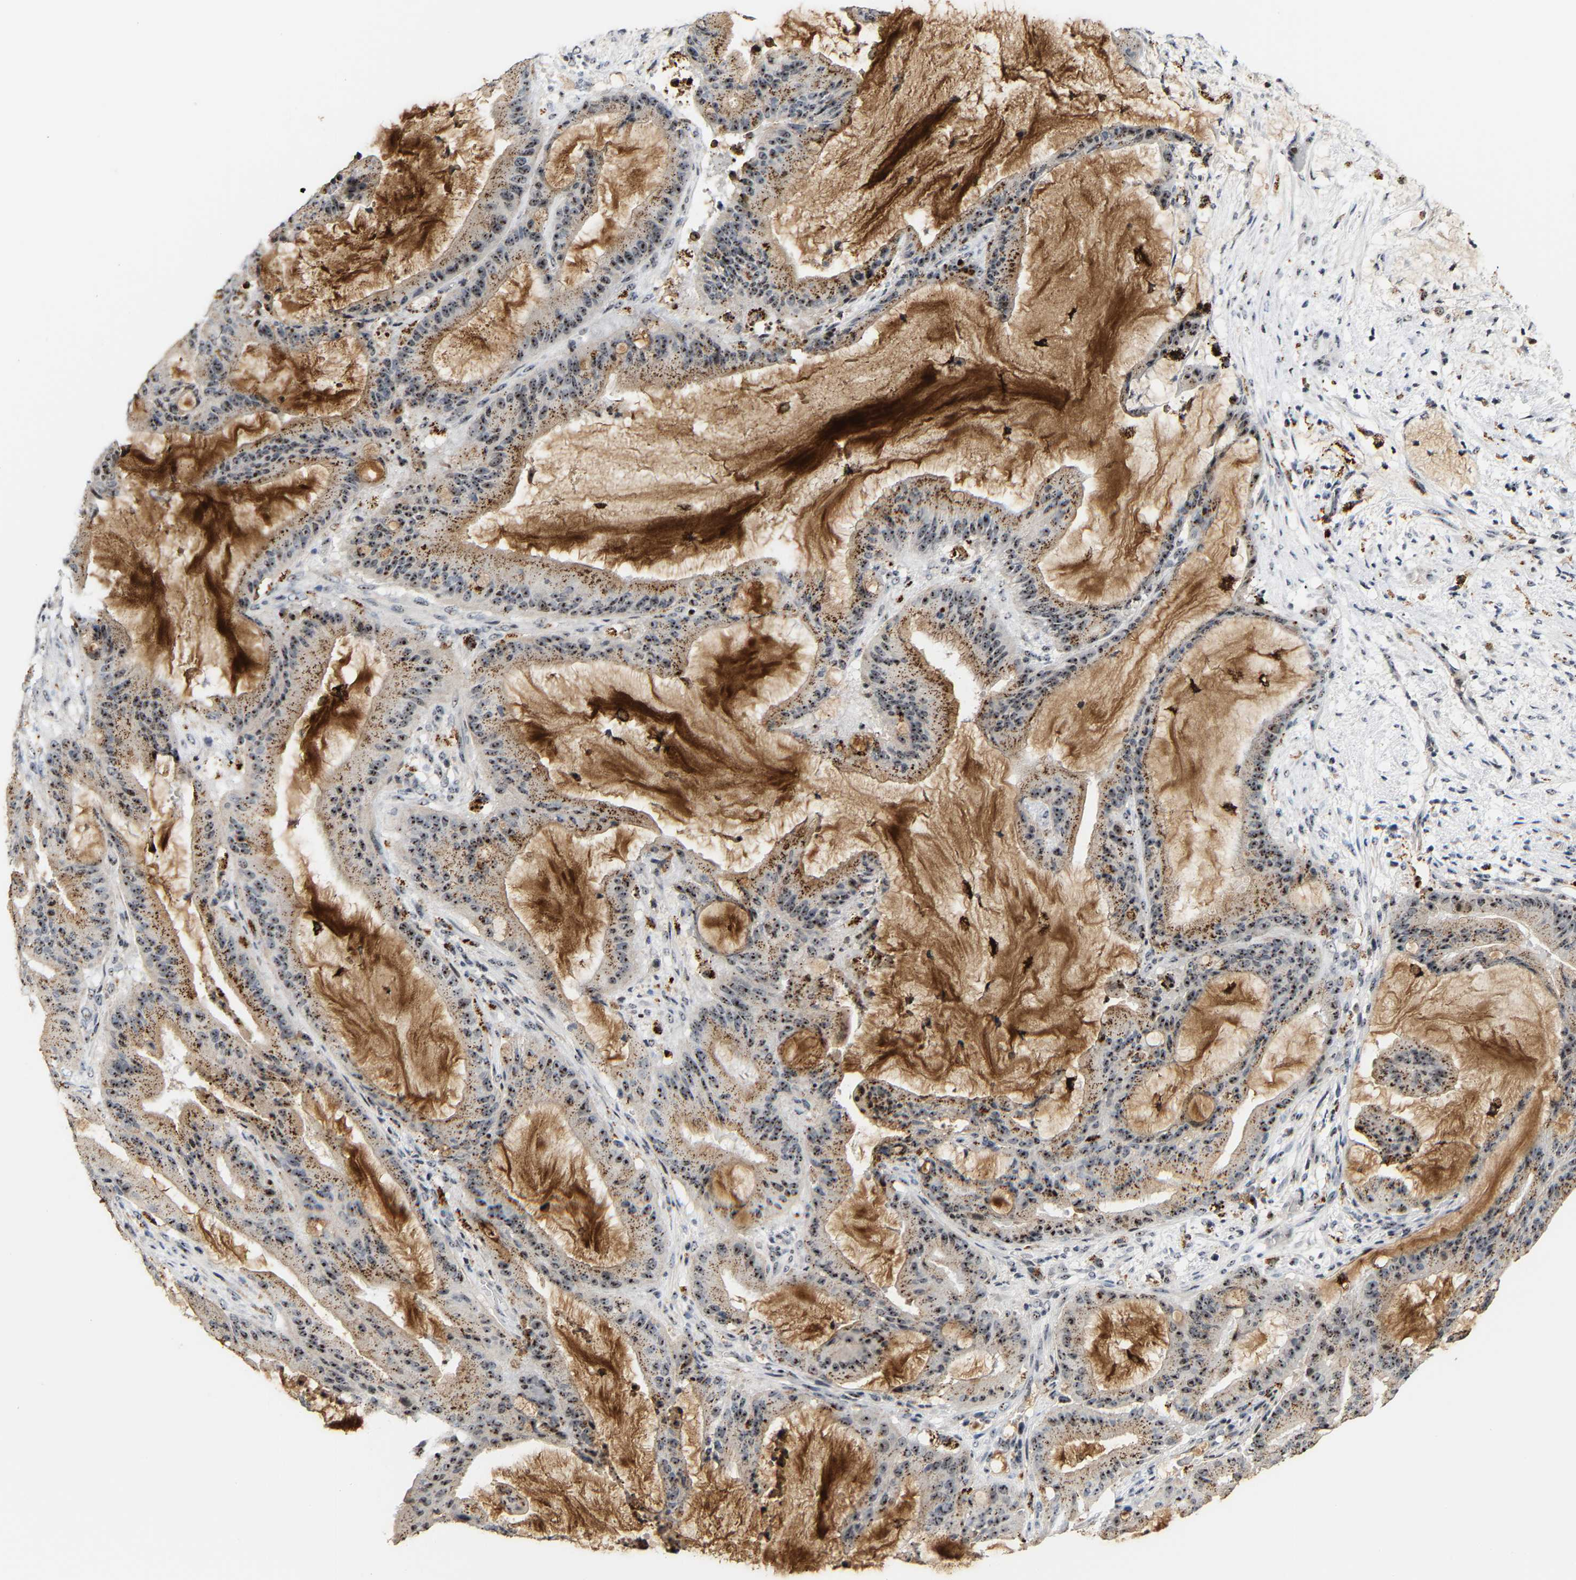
{"staining": {"intensity": "strong", "quantity": ">75%", "location": "cytoplasmic/membranous,nuclear"}, "tissue": "liver cancer", "cell_type": "Tumor cells", "image_type": "cancer", "snomed": [{"axis": "morphology", "description": "Normal tissue, NOS"}, {"axis": "morphology", "description": "Cholangiocarcinoma"}, {"axis": "topography", "description": "Liver"}, {"axis": "topography", "description": "Peripheral nerve tissue"}], "caption": "Human cholangiocarcinoma (liver) stained with a protein marker reveals strong staining in tumor cells.", "gene": "NOP58", "patient": {"sex": "female", "age": 73}}